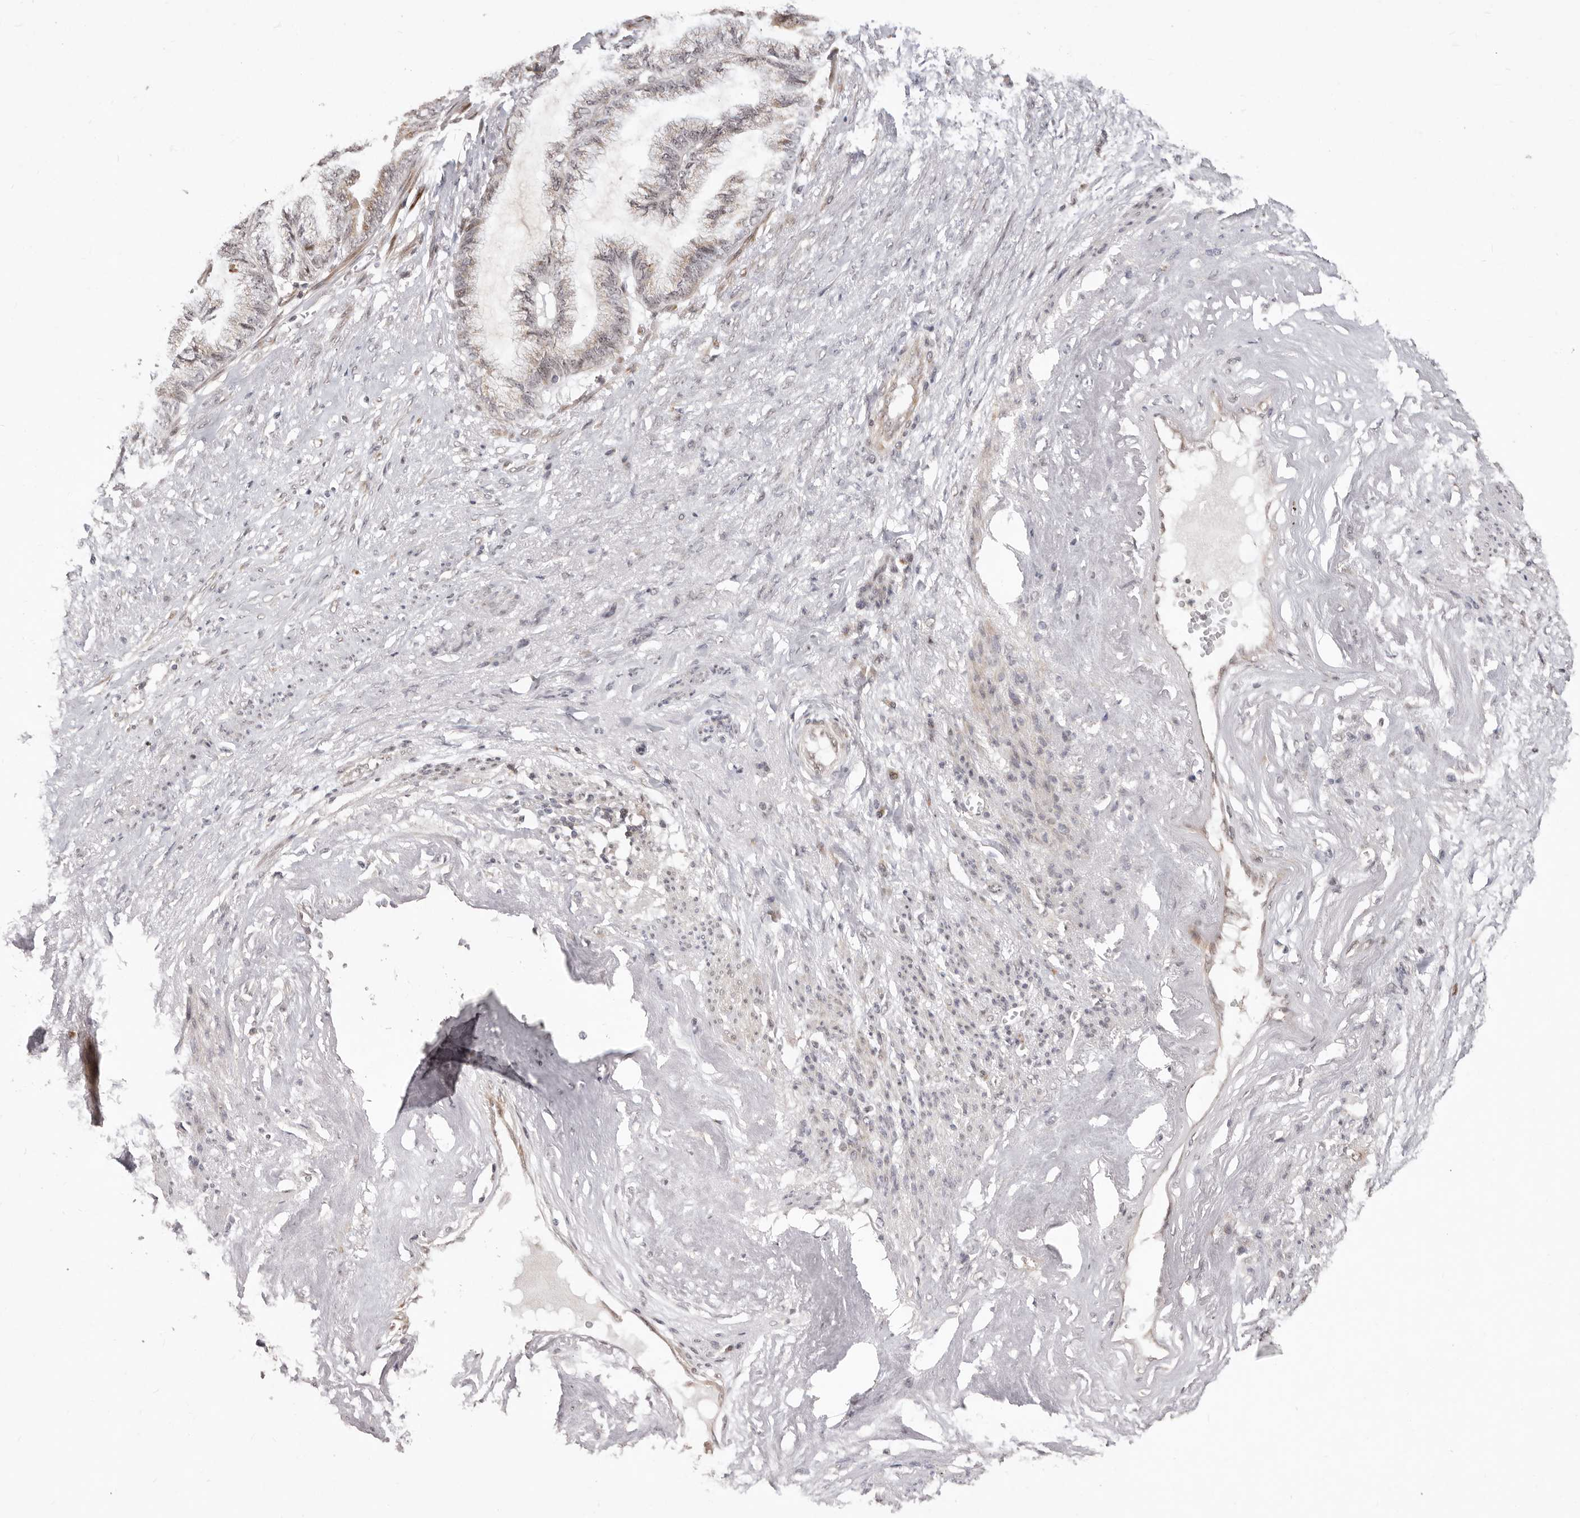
{"staining": {"intensity": "moderate", "quantity": "25%-75%", "location": "cytoplasmic/membranous,nuclear"}, "tissue": "endometrial cancer", "cell_type": "Tumor cells", "image_type": "cancer", "snomed": [{"axis": "morphology", "description": "Adenocarcinoma, NOS"}, {"axis": "topography", "description": "Endometrium"}], "caption": "Moderate cytoplasmic/membranous and nuclear expression is present in approximately 25%-75% of tumor cells in endometrial cancer (adenocarcinoma).", "gene": "SRCAP", "patient": {"sex": "female", "age": 86}}